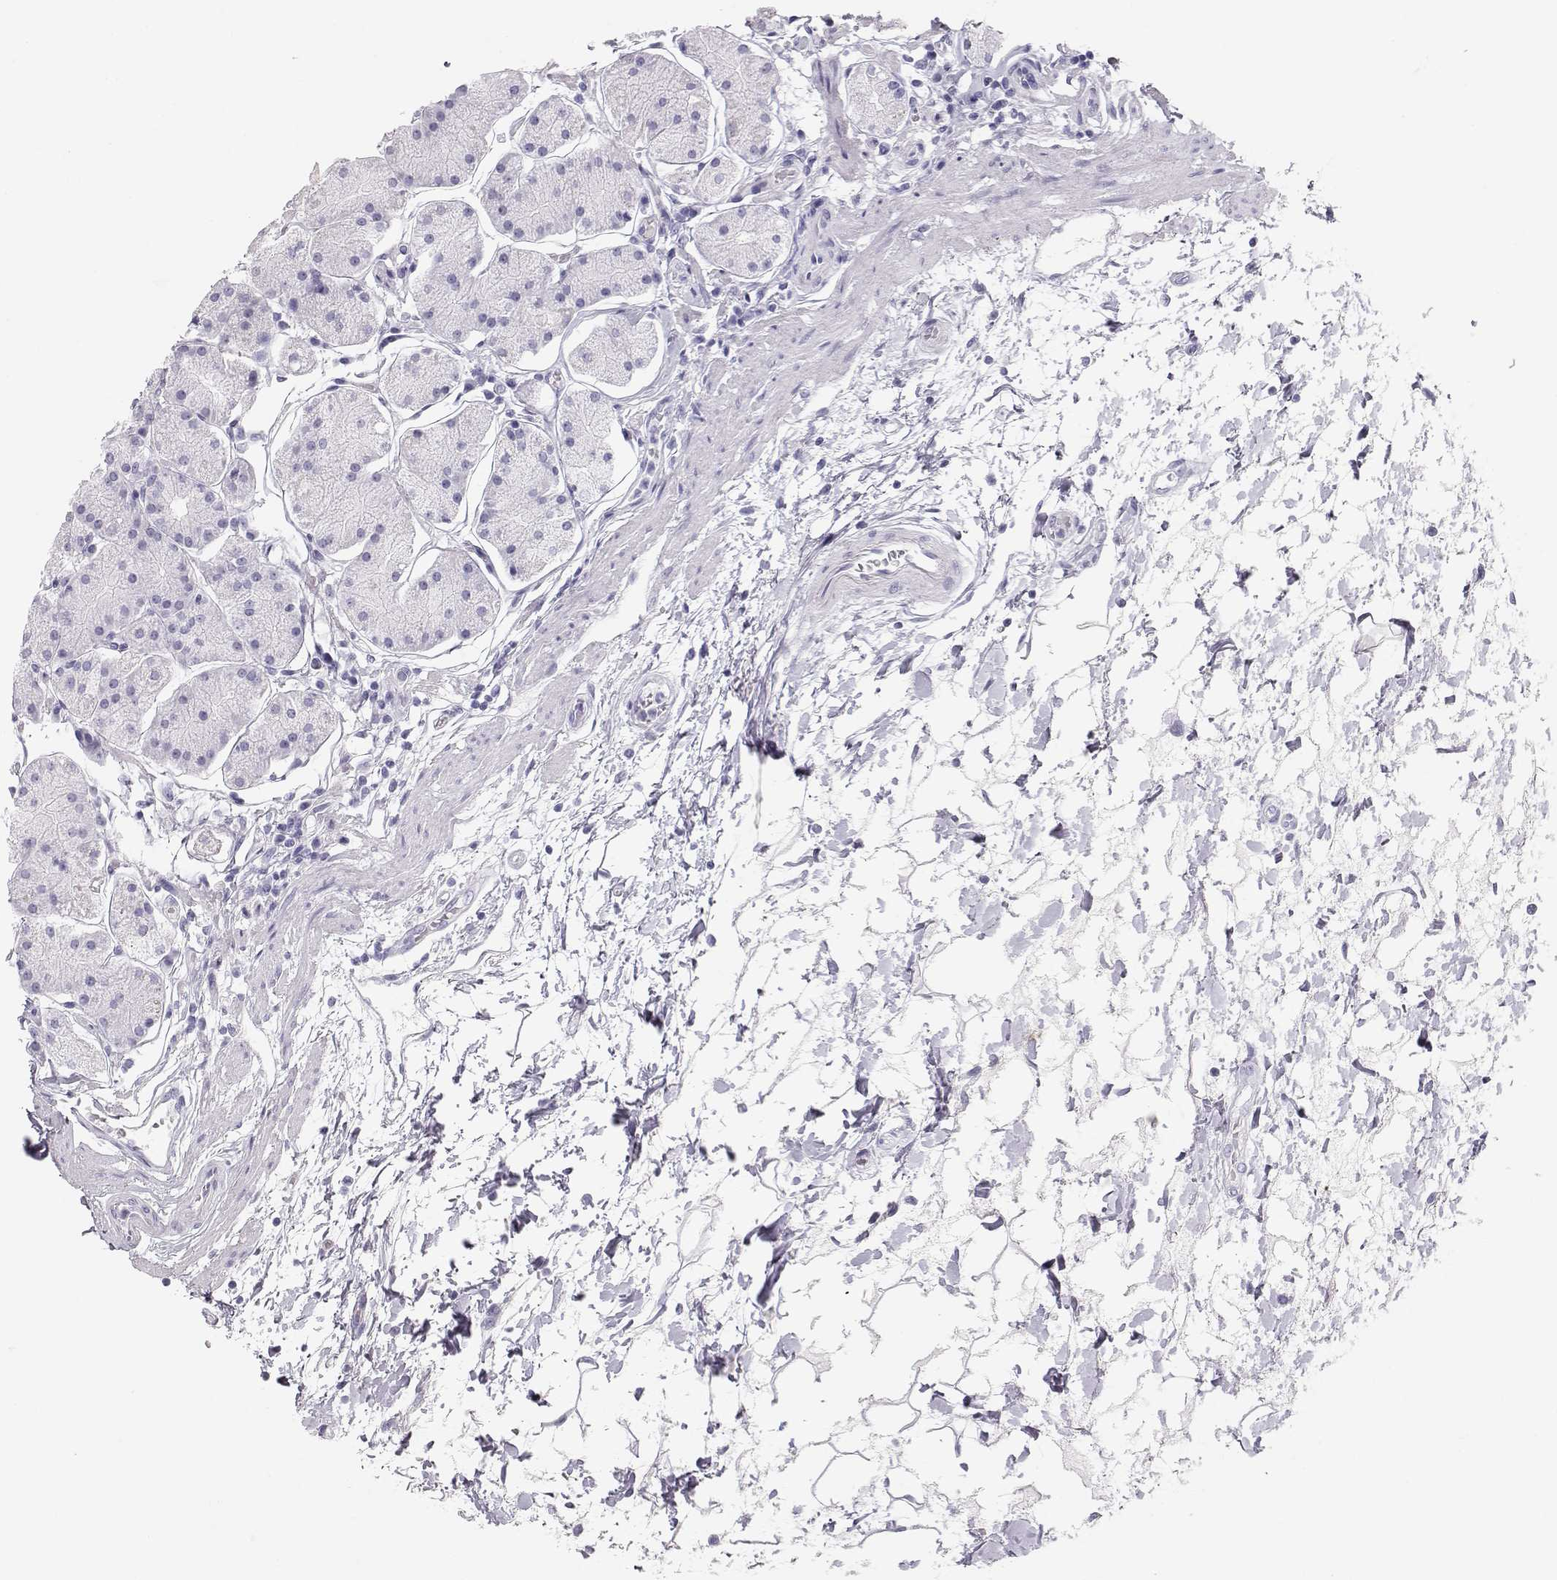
{"staining": {"intensity": "negative", "quantity": "none", "location": "none"}, "tissue": "stomach", "cell_type": "Glandular cells", "image_type": "normal", "snomed": [{"axis": "morphology", "description": "Normal tissue, NOS"}, {"axis": "topography", "description": "Stomach"}], "caption": "Immunohistochemistry of unremarkable stomach displays no staining in glandular cells. (DAB (3,3'-diaminobenzidine) immunohistochemistry (IHC) visualized using brightfield microscopy, high magnification).", "gene": "TKTL1", "patient": {"sex": "male", "age": 54}}